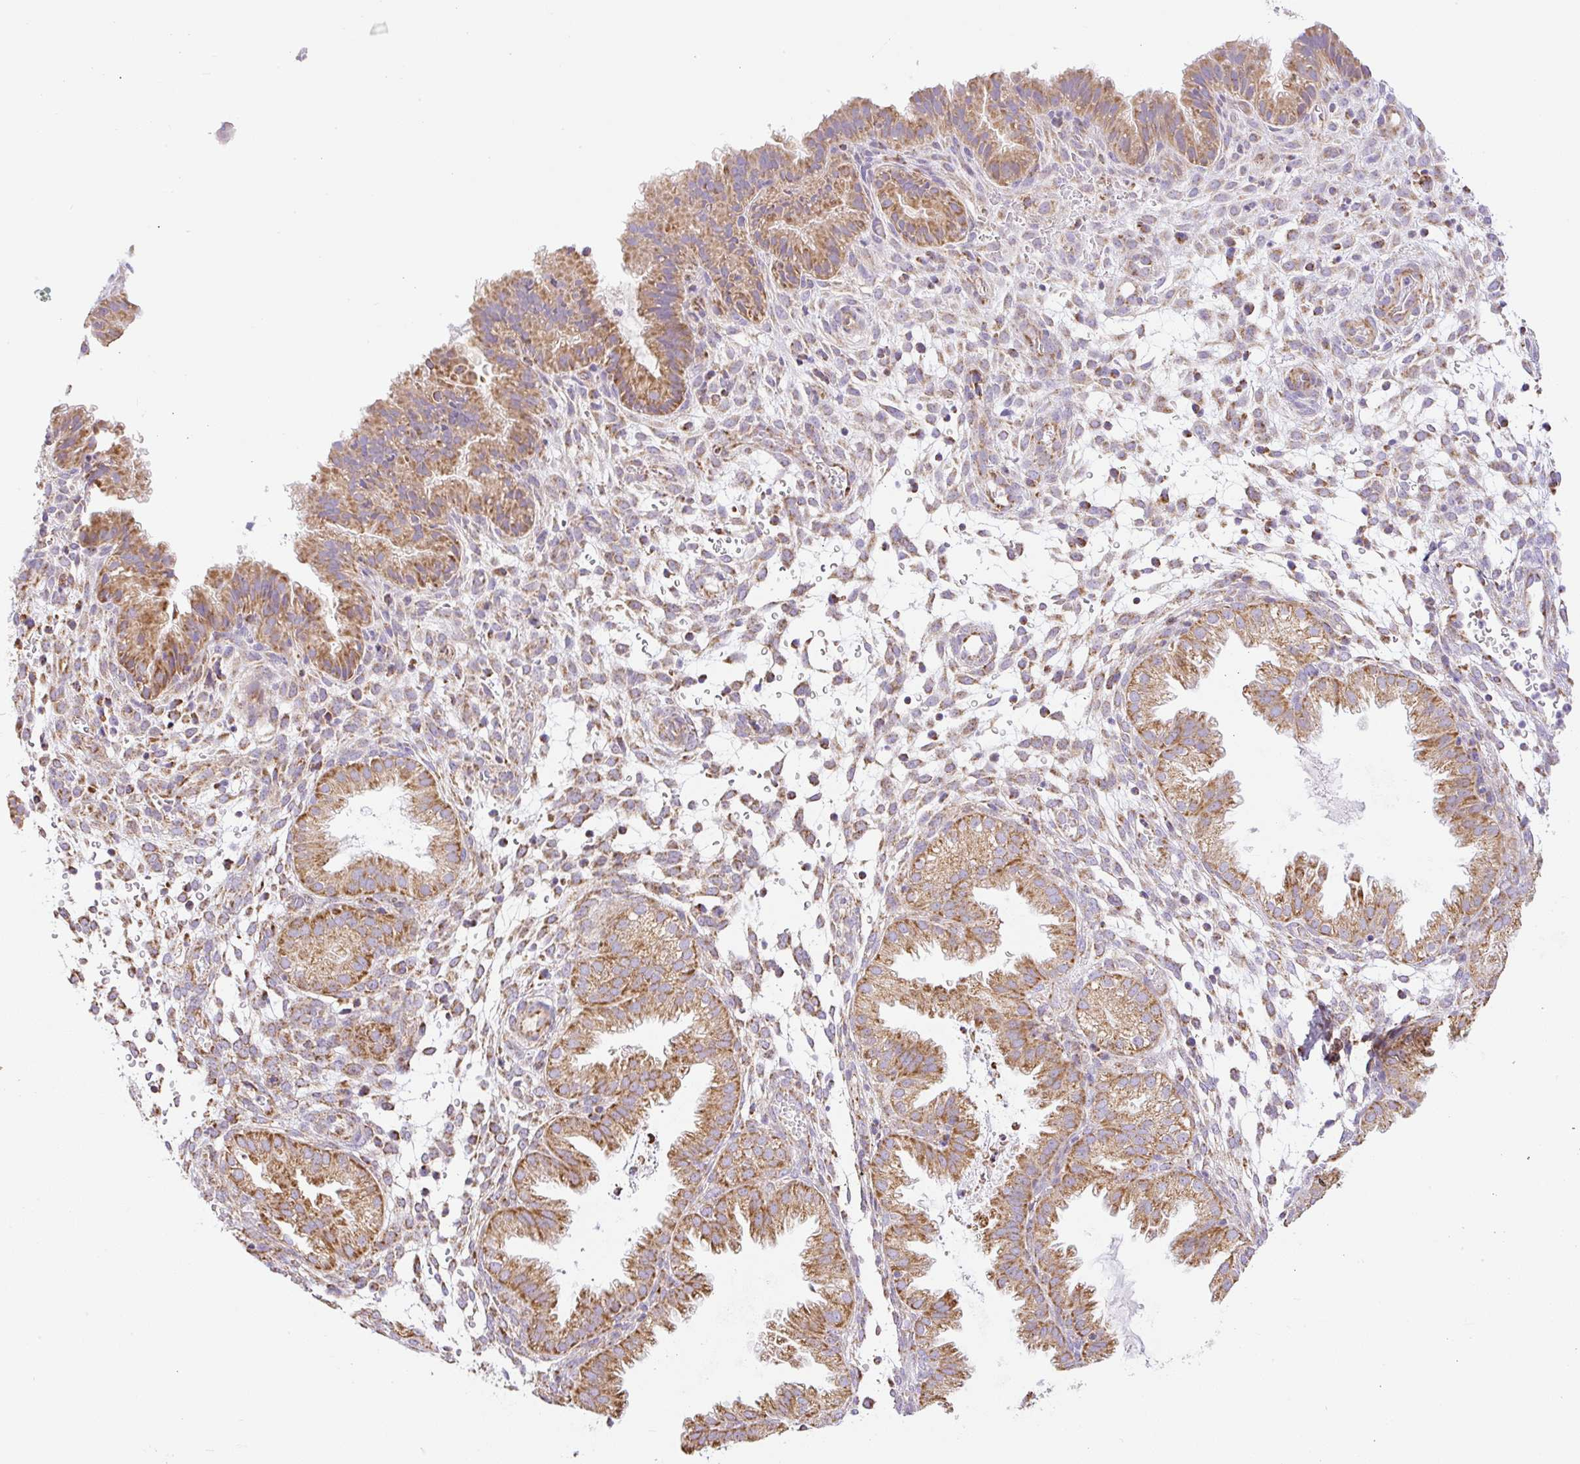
{"staining": {"intensity": "moderate", "quantity": ">75%", "location": "cytoplasmic/membranous"}, "tissue": "endometrium", "cell_type": "Cells in endometrial stroma", "image_type": "normal", "snomed": [{"axis": "morphology", "description": "Normal tissue, NOS"}, {"axis": "topography", "description": "Endometrium"}], "caption": "Immunohistochemical staining of normal human endometrium exhibits moderate cytoplasmic/membranous protein positivity in approximately >75% of cells in endometrial stroma. (DAB (3,3'-diaminobenzidine) IHC, brown staining for protein, blue staining for nuclei).", "gene": "DAAM2", "patient": {"sex": "female", "age": 33}}